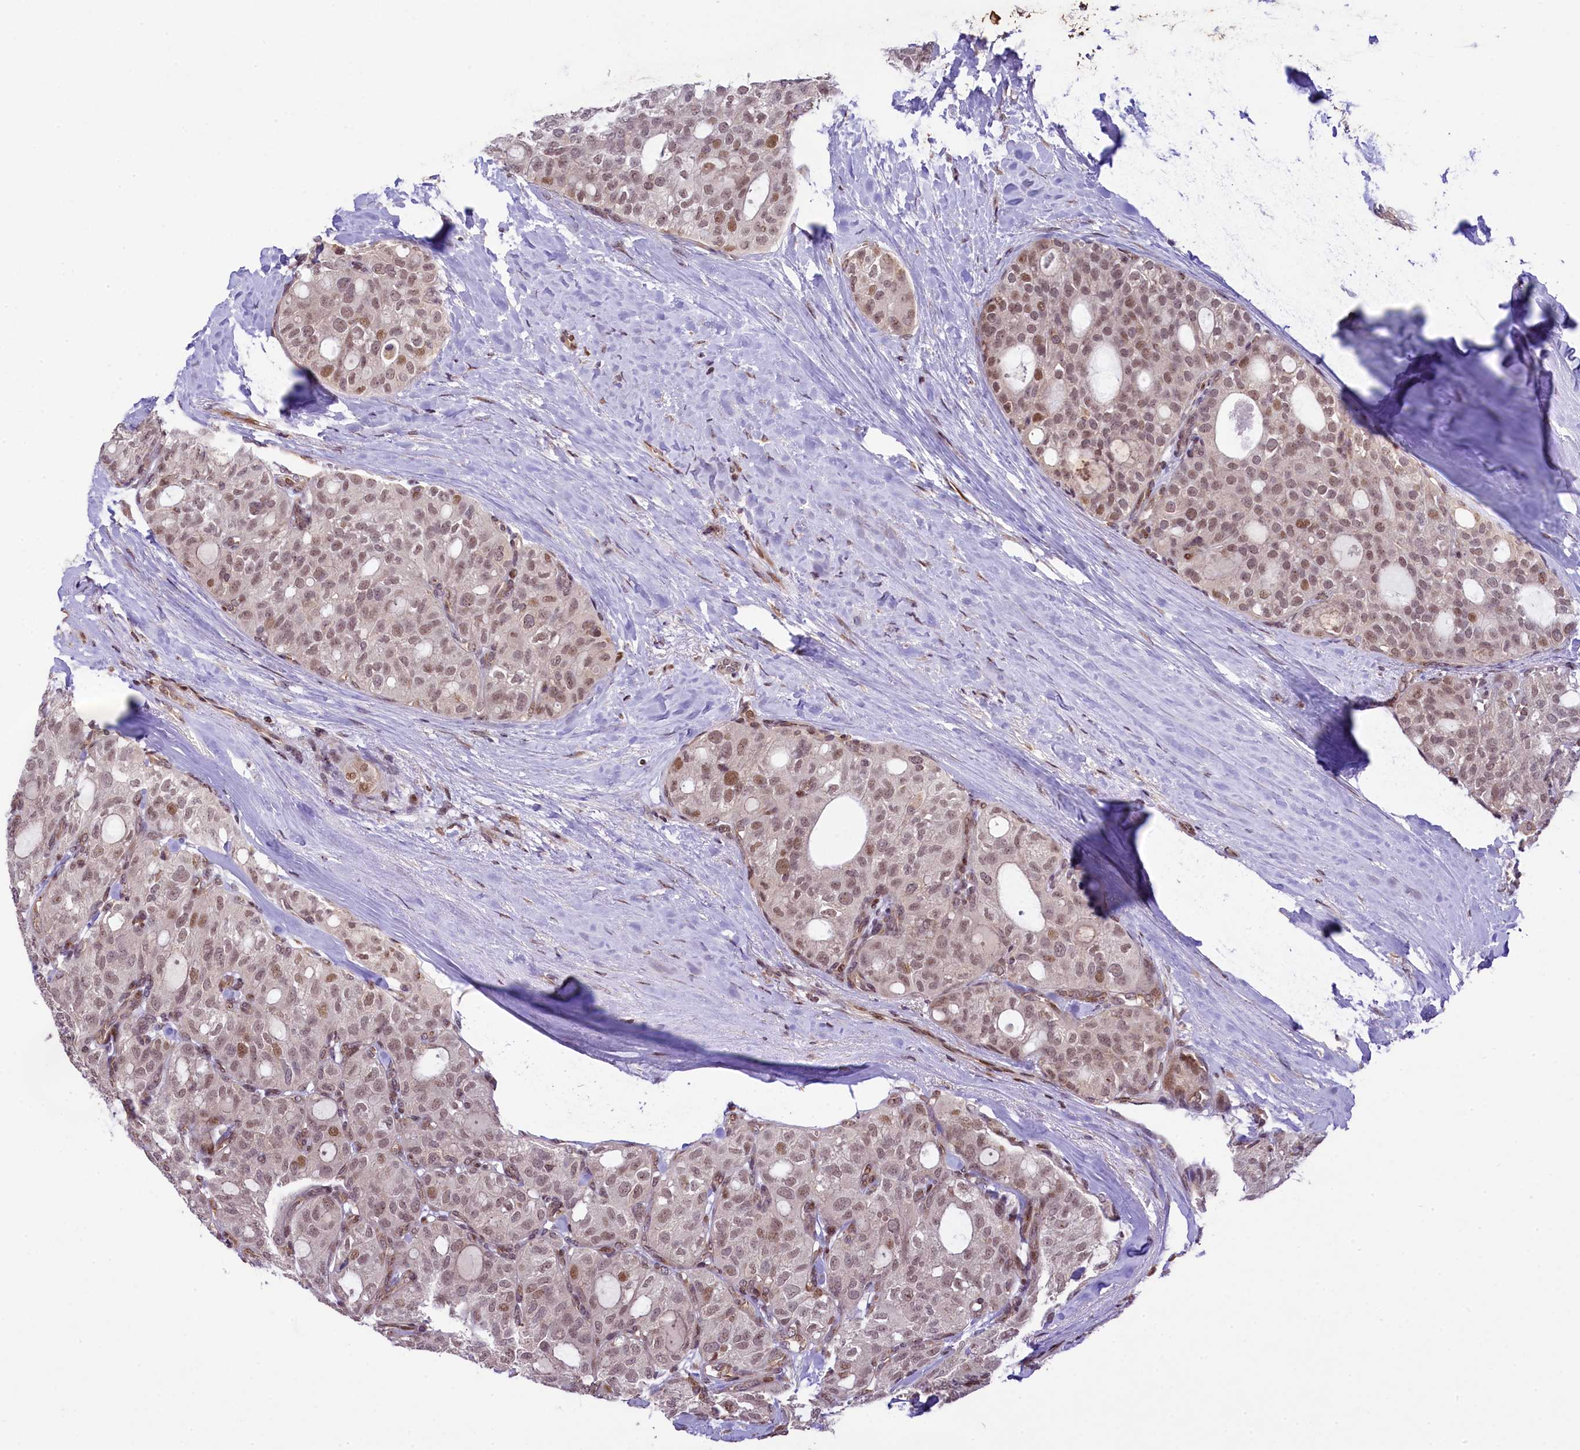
{"staining": {"intensity": "moderate", "quantity": ">75%", "location": "nuclear"}, "tissue": "thyroid cancer", "cell_type": "Tumor cells", "image_type": "cancer", "snomed": [{"axis": "morphology", "description": "Follicular adenoma carcinoma, NOS"}, {"axis": "topography", "description": "Thyroid gland"}], "caption": "High-power microscopy captured an IHC micrograph of thyroid follicular adenoma carcinoma, revealing moderate nuclear positivity in approximately >75% of tumor cells.", "gene": "RBBP8", "patient": {"sex": "male", "age": 75}}